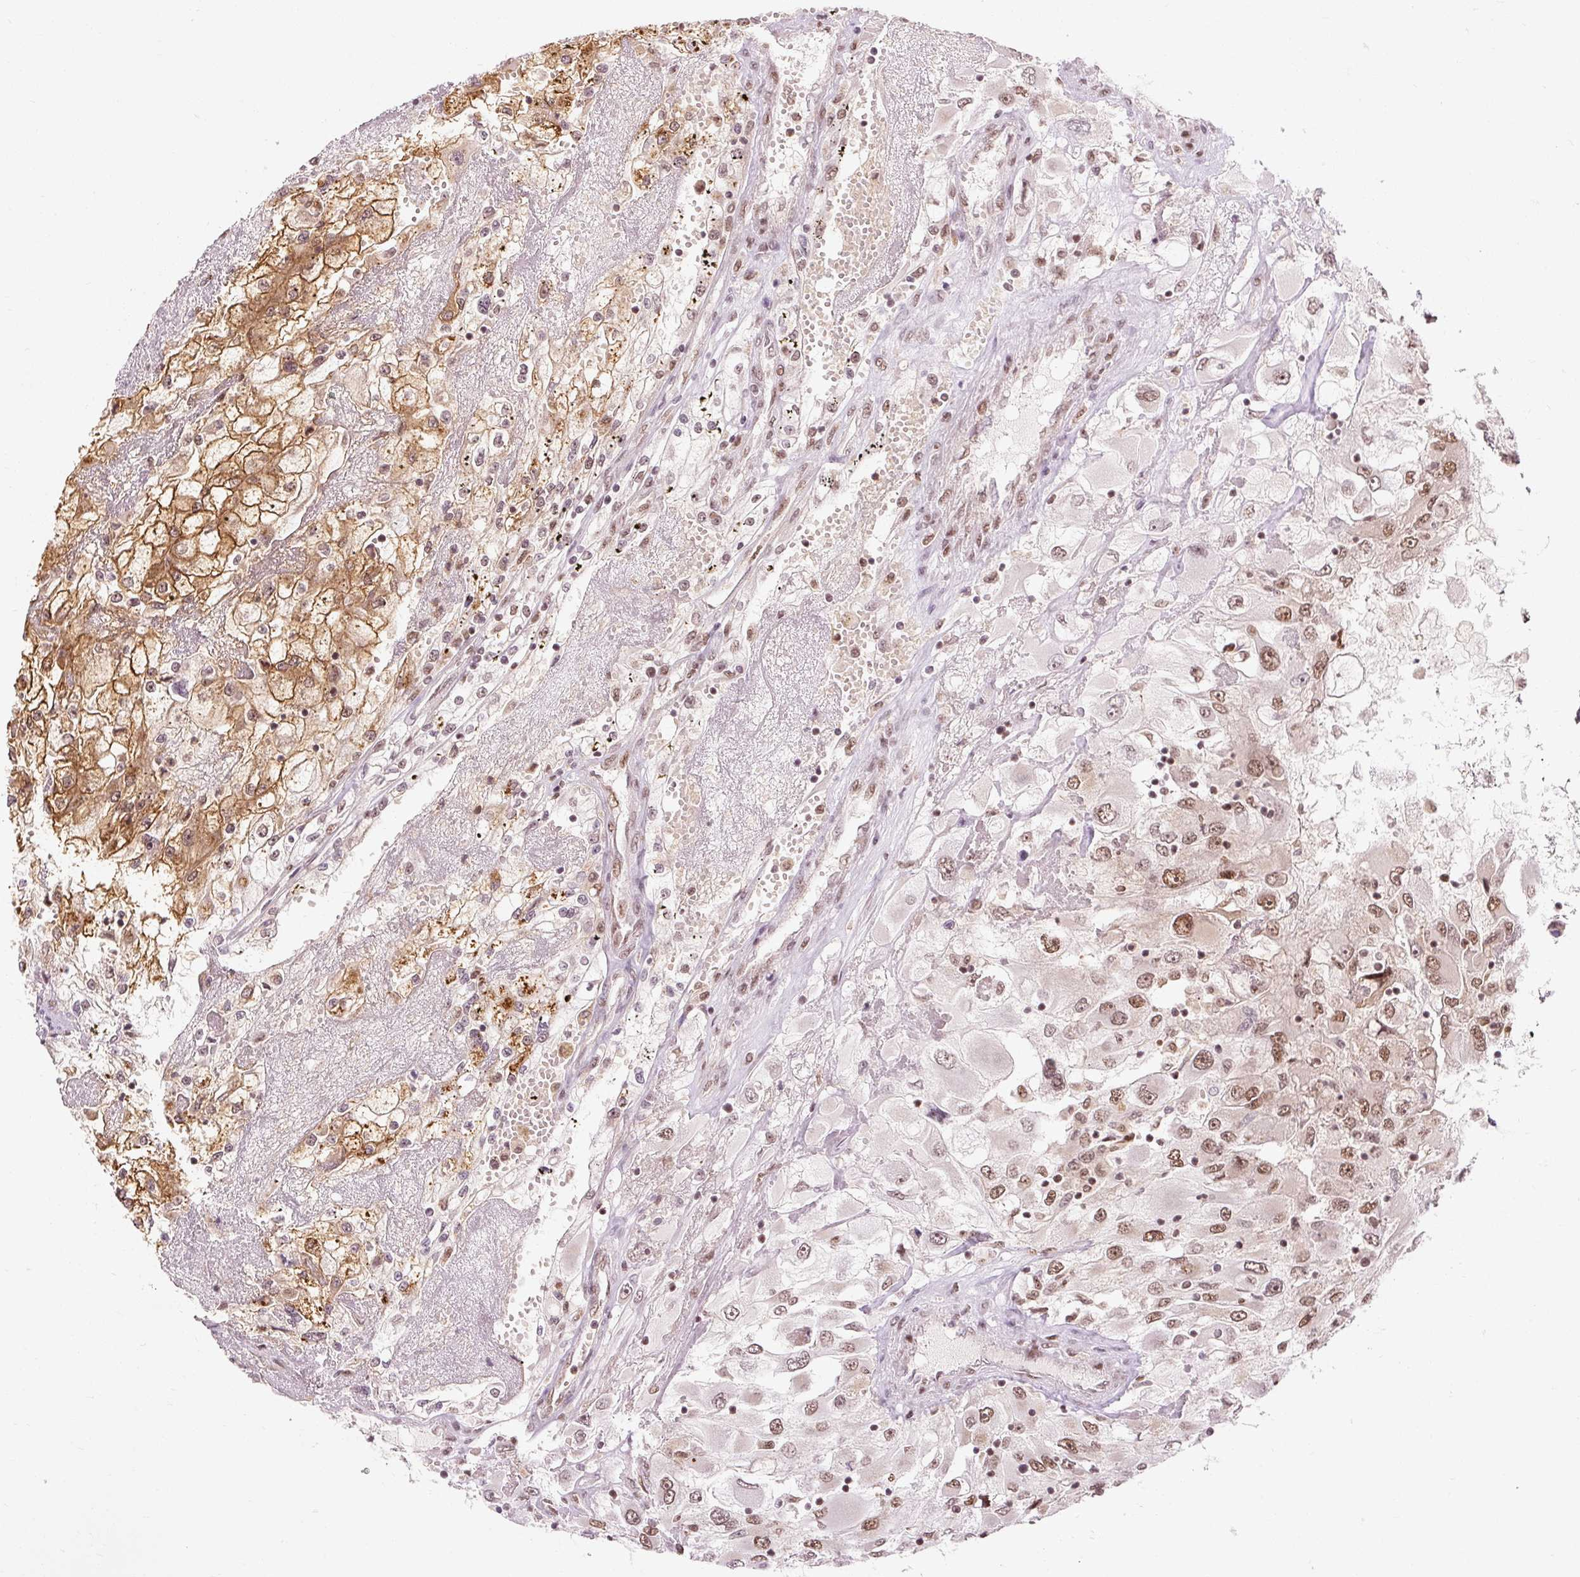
{"staining": {"intensity": "moderate", "quantity": ">75%", "location": "cytoplasmic/membranous,nuclear"}, "tissue": "renal cancer", "cell_type": "Tumor cells", "image_type": "cancer", "snomed": [{"axis": "morphology", "description": "Adenocarcinoma, NOS"}, {"axis": "topography", "description": "Kidney"}], "caption": "Moderate cytoplasmic/membranous and nuclear protein positivity is present in approximately >75% of tumor cells in adenocarcinoma (renal).", "gene": "CSTF1", "patient": {"sex": "female", "age": 52}}